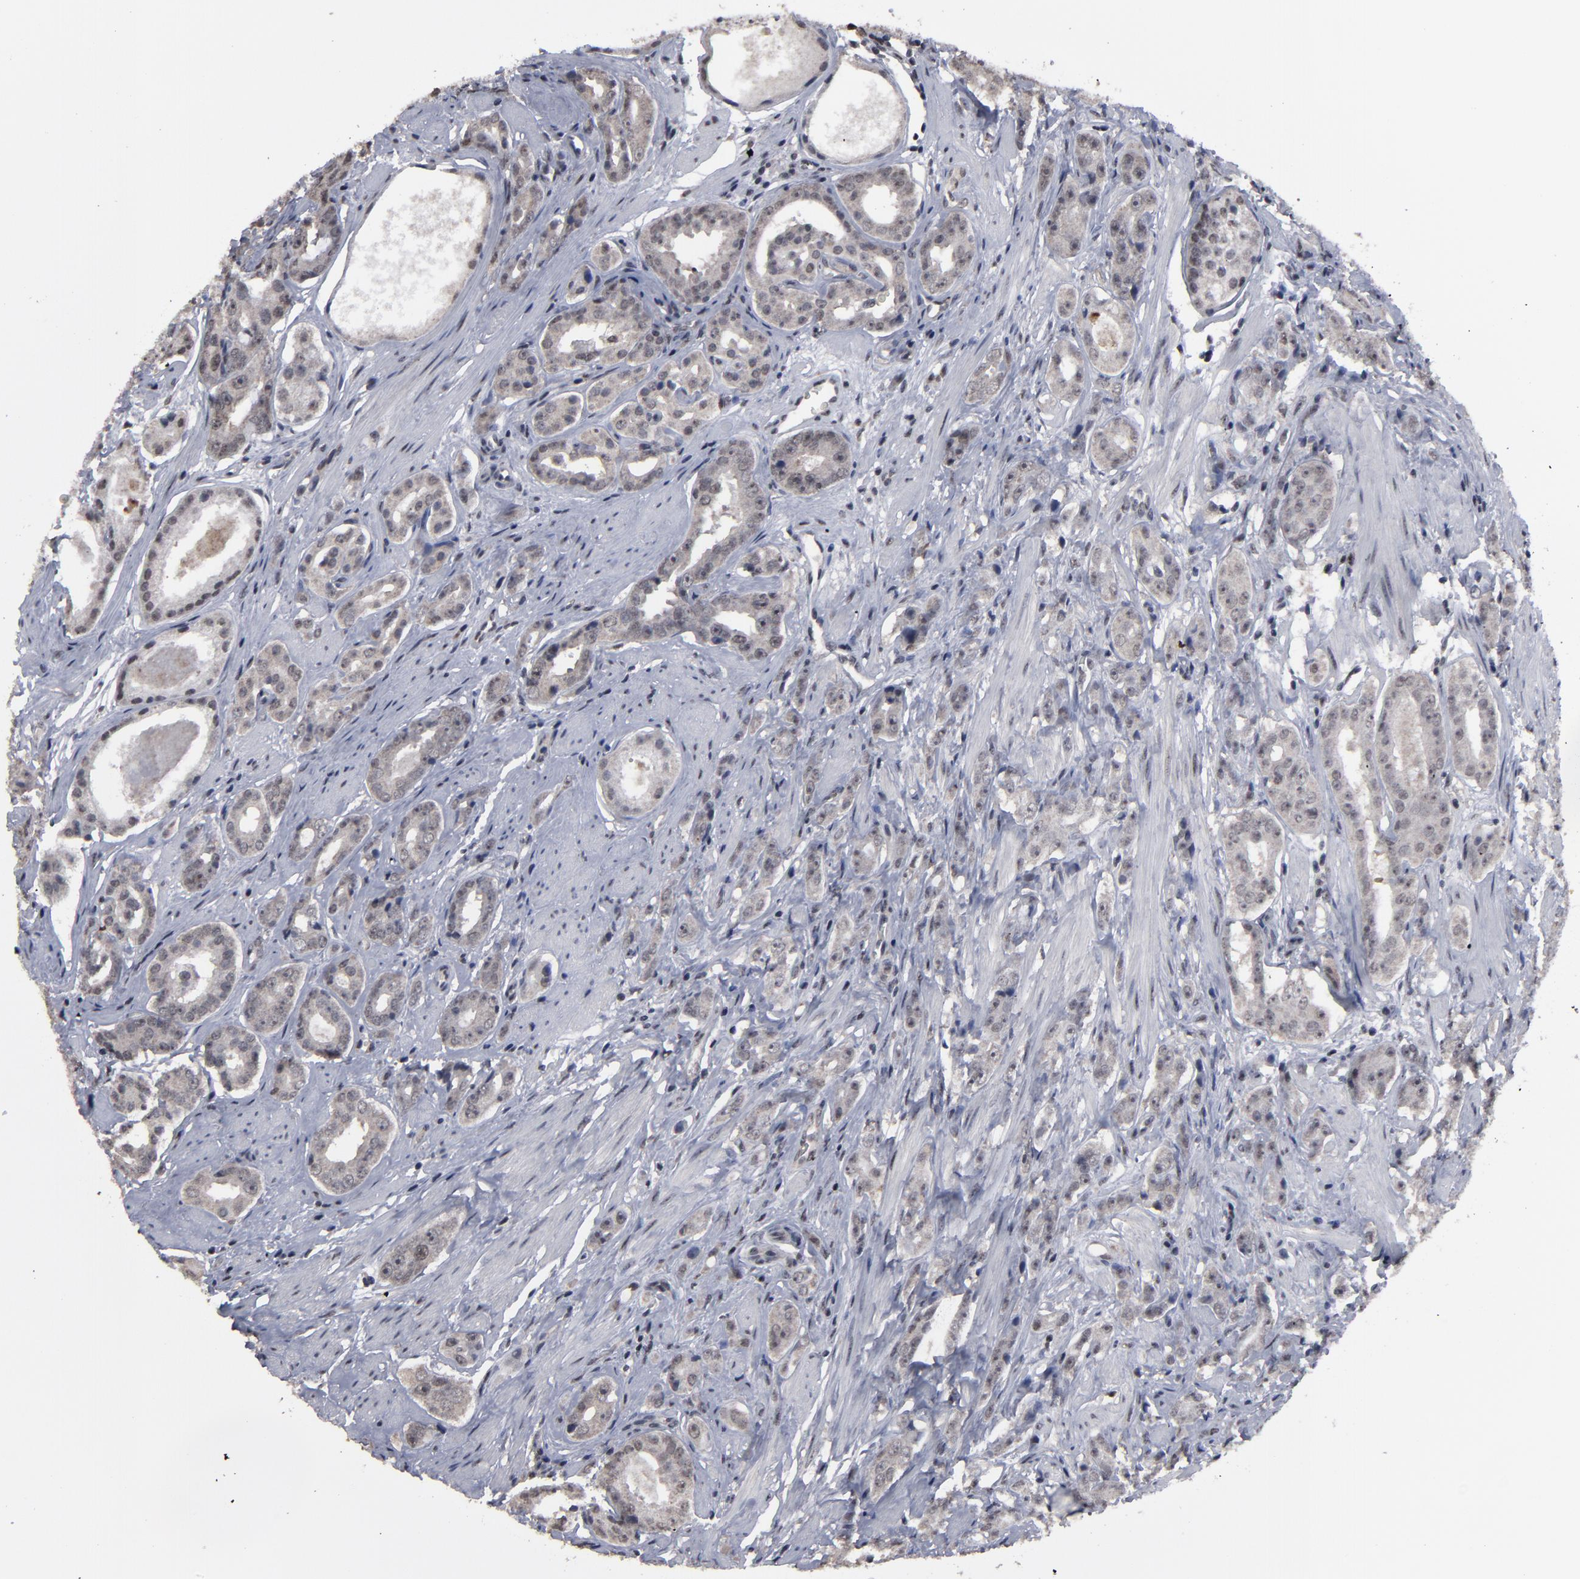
{"staining": {"intensity": "negative", "quantity": "none", "location": "none"}, "tissue": "prostate cancer", "cell_type": "Tumor cells", "image_type": "cancer", "snomed": [{"axis": "morphology", "description": "Adenocarcinoma, Medium grade"}, {"axis": "topography", "description": "Prostate"}], "caption": "Prostate medium-grade adenocarcinoma stained for a protein using IHC demonstrates no expression tumor cells.", "gene": "SSRP1", "patient": {"sex": "male", "age": 53}}